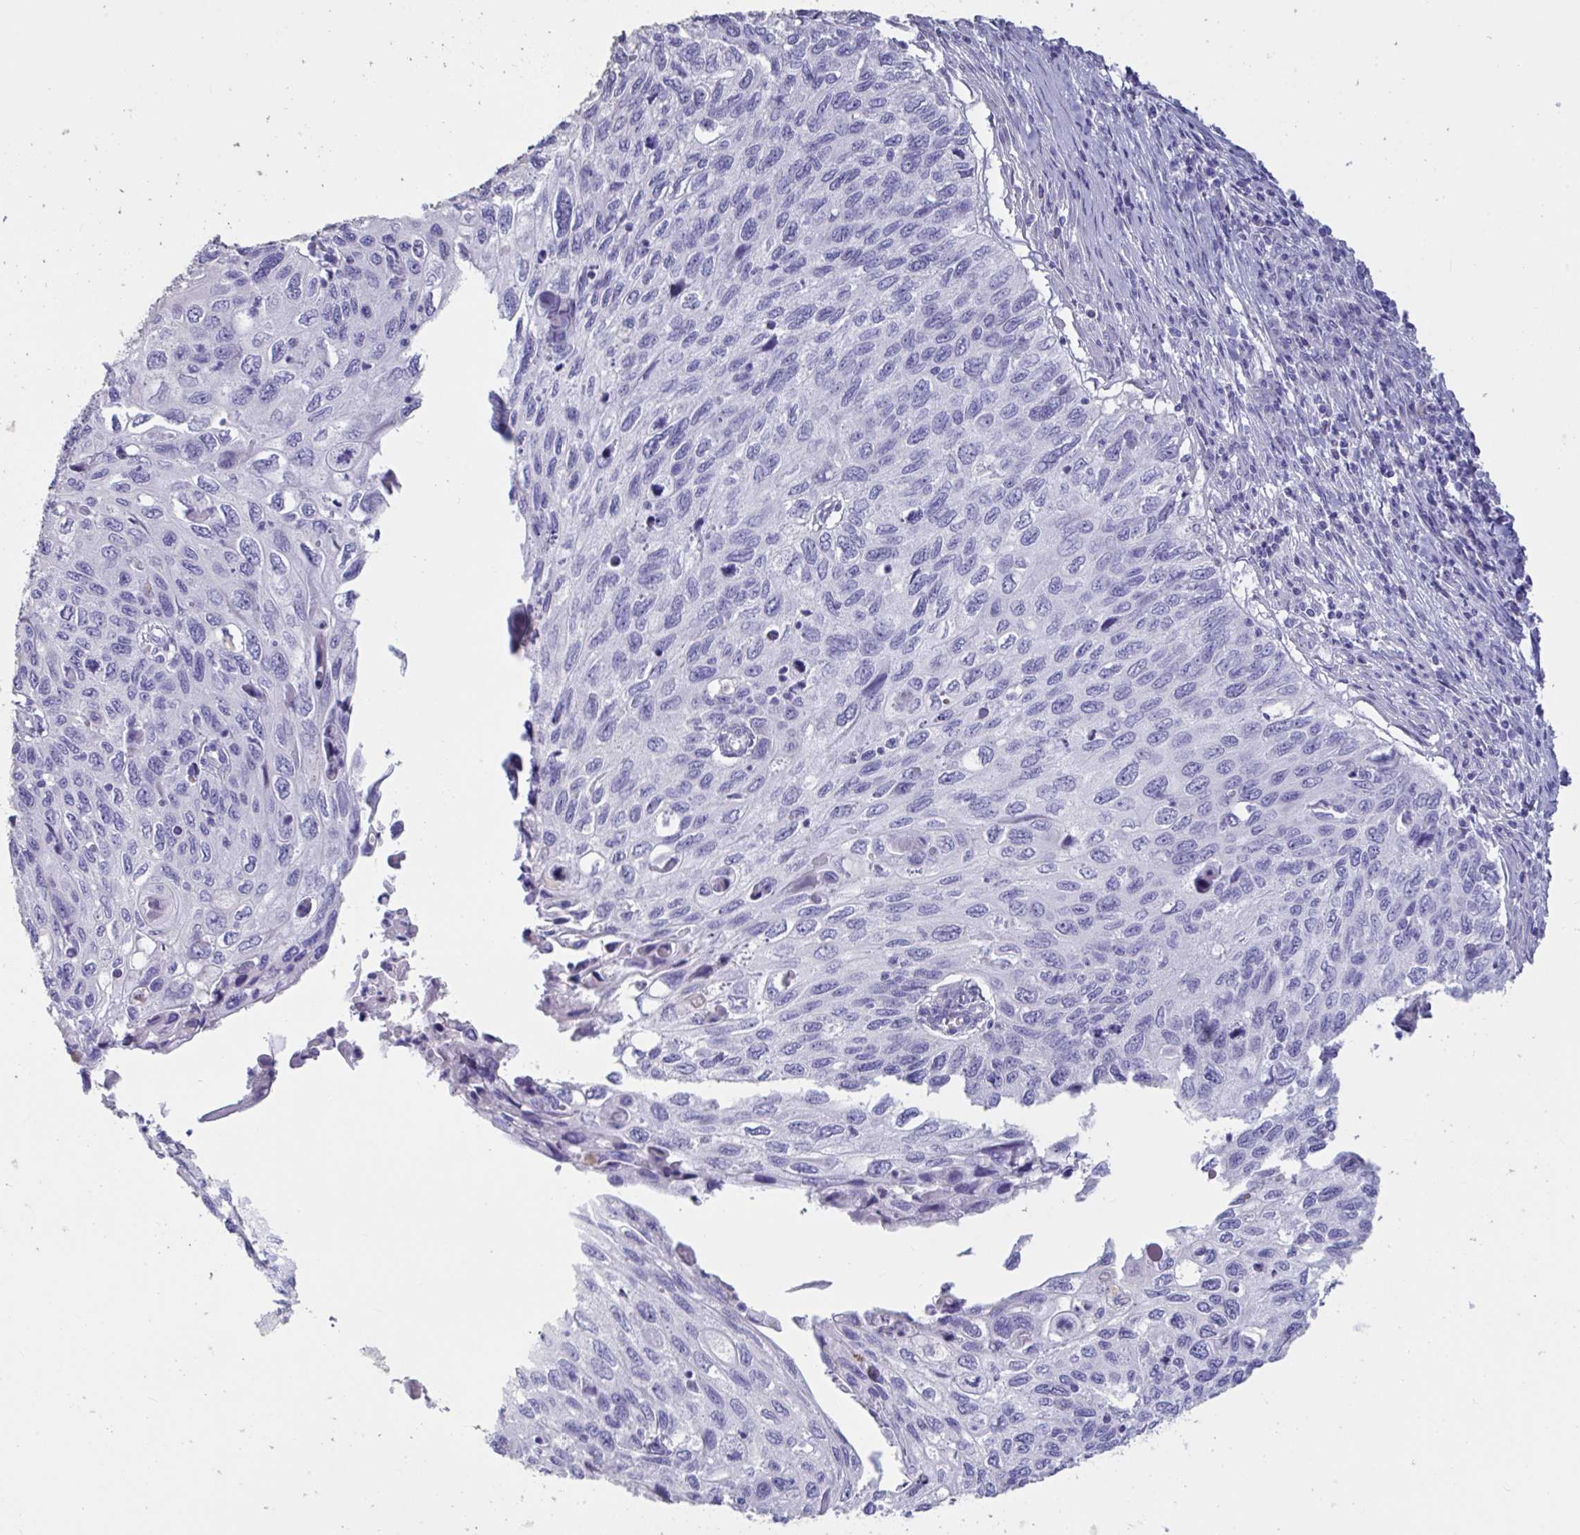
{"staining": {"intensity": "negative", "quantity": "none", "location": "none"}, "tissue": "cervical cancer", "cell_type": "Tumor cells", "image_type": "cancer", "snomed": [{"axis": "morphology", "description": "Squamous cell carcinoma, NOS"}, {"axis": "topography", "description": "Cervix"}], "caption": "Human cervical squamous cell carcinoma stained for a protein using IHC displays no expression in tumor cells.", "gene": "TNNC1", "patient": {"sex": "female", "age": 70}}